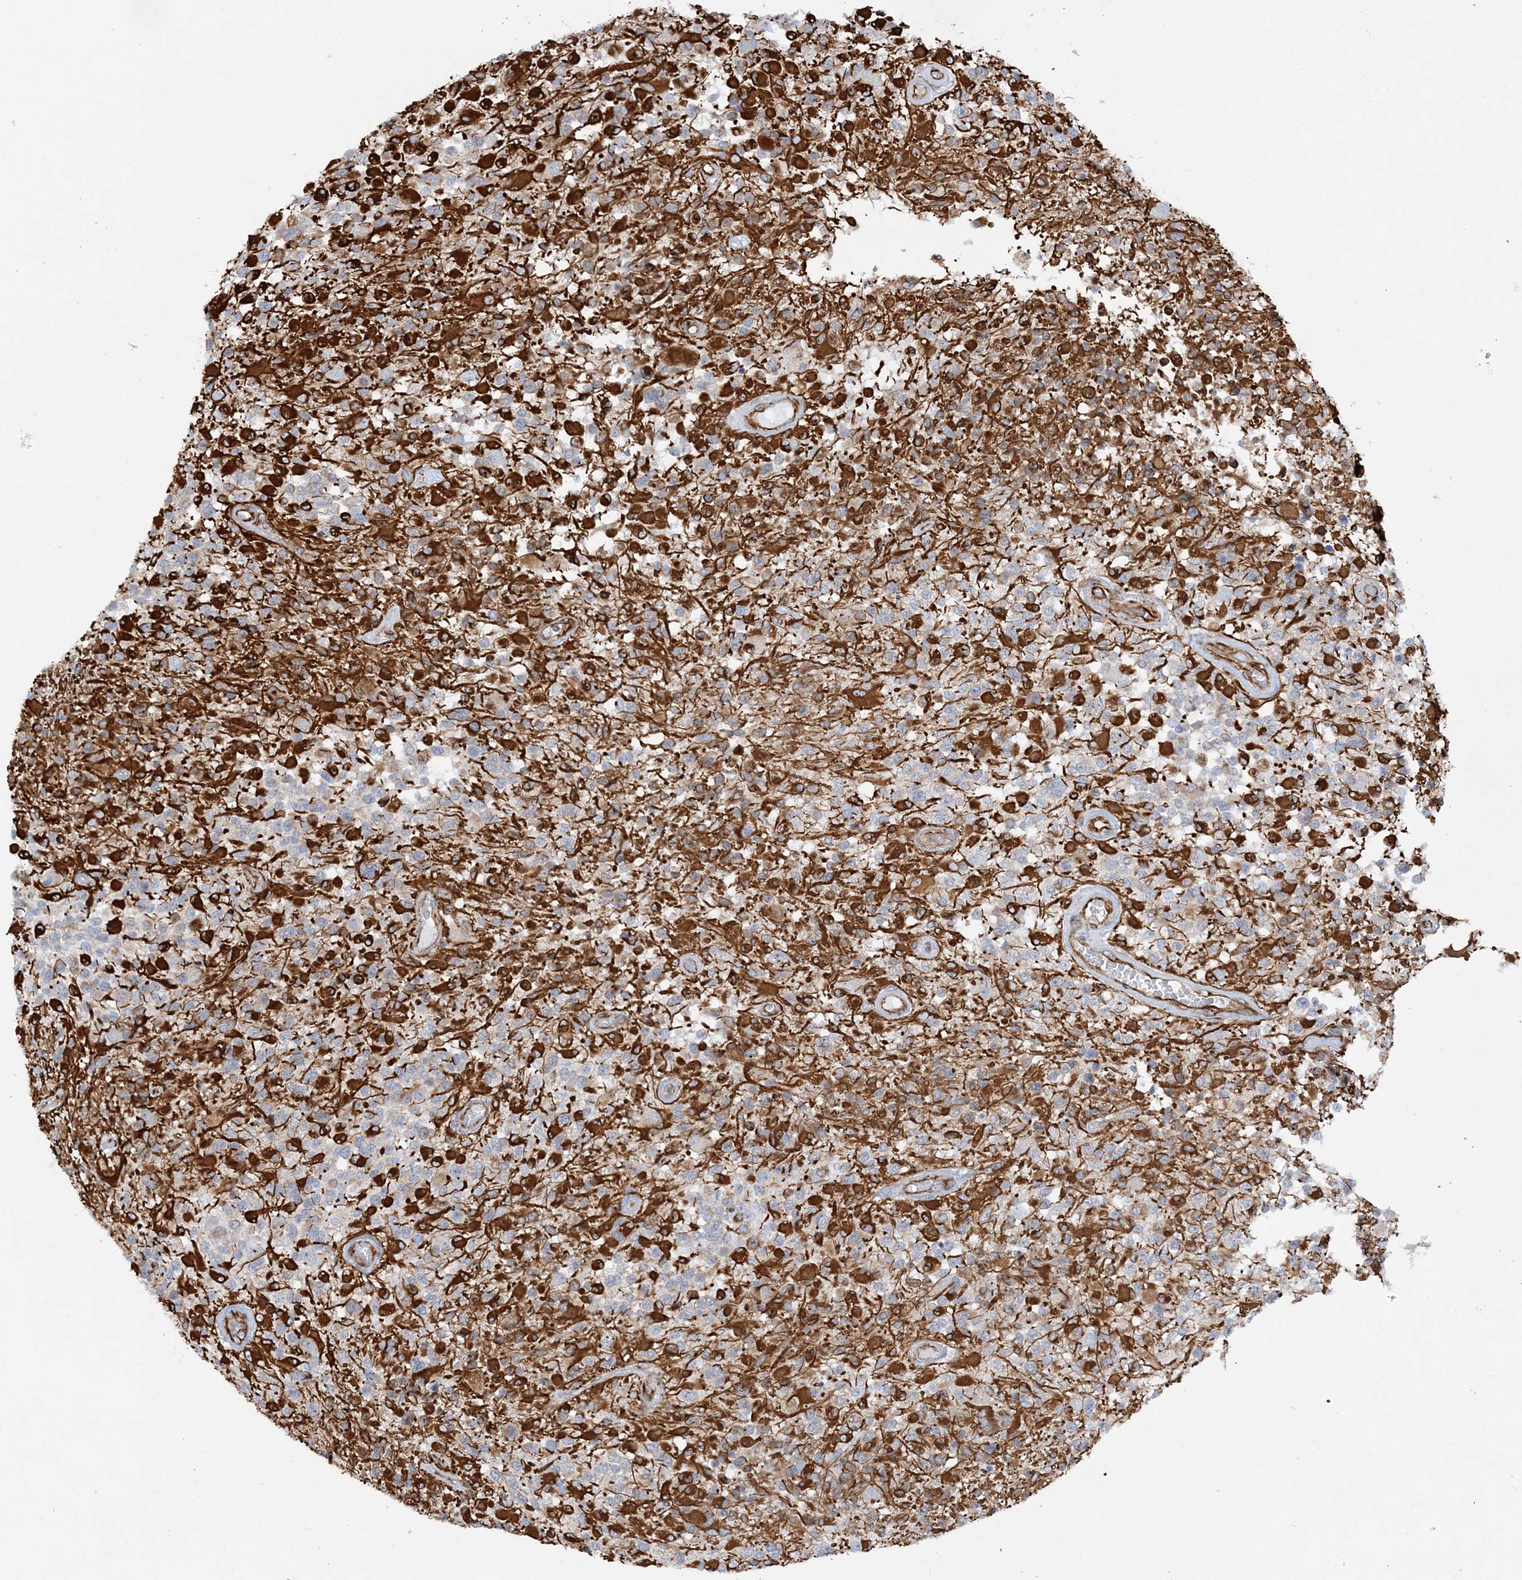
{"staining": {"intensity": "strong", "quantity": "<25%", "location": "cytoplasmic/membranous"}, "tissue": "glioma", "cell_type": "Tumor cells", "image_type": "cancer", "snomed": [{"axis": "morphology", "description": "Glioma, malignant, High grade"}, {"axis": "morphology", "description": "Glioblastoma, NOS"}, {"axis": "topography", "description": "Brain"}], "caption": "Tumor cells reveal strong cytoplasmic/membranous staining in approximately <25% of cells in malignant glioma (high-grade).", "gene": "SCLT1", "patient": {"sex": "male", "age": 60}}